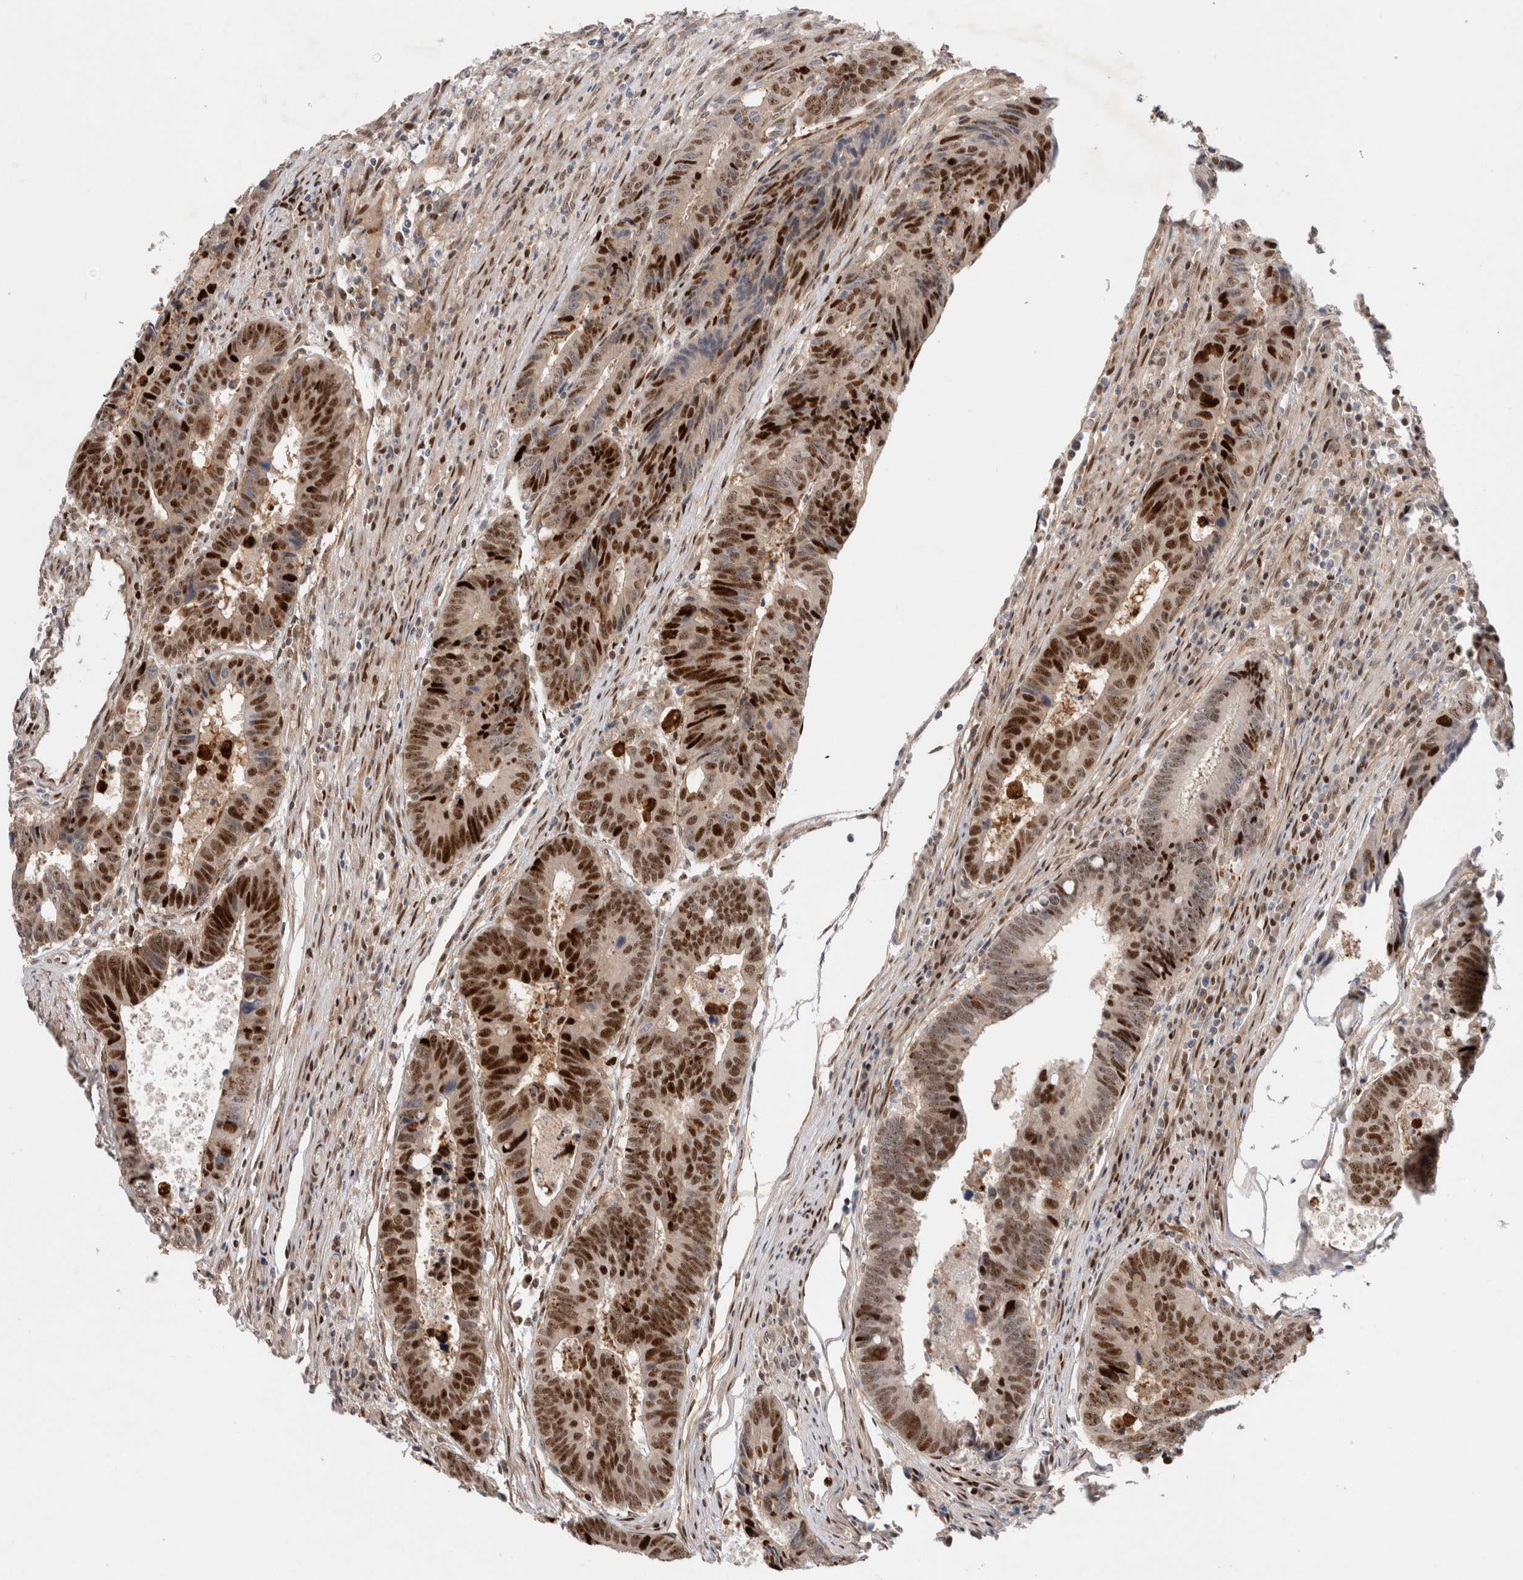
{"staining": {"intensity": "strong", "quantity": ">75%", "location": "nuclear"}, "tissue": "colorectal cancer", "cell_type": "Tumor cells", "image_type": "cancer", "snomed": [{"axis": "morphology", "description": "Adenocarcinoma, NOS"}, {"axis": "topography", "description": "Rectum"}], "caption": "Adenocarcinoma (colorectal) tissue exhibits strong nuclear staining in approximately >75% of tumor cells (brown staining indicates protein expression, while blue staining denotes nuclei).", "gene": "TCF4", "patient": {"sex": "male", "age": 84}}